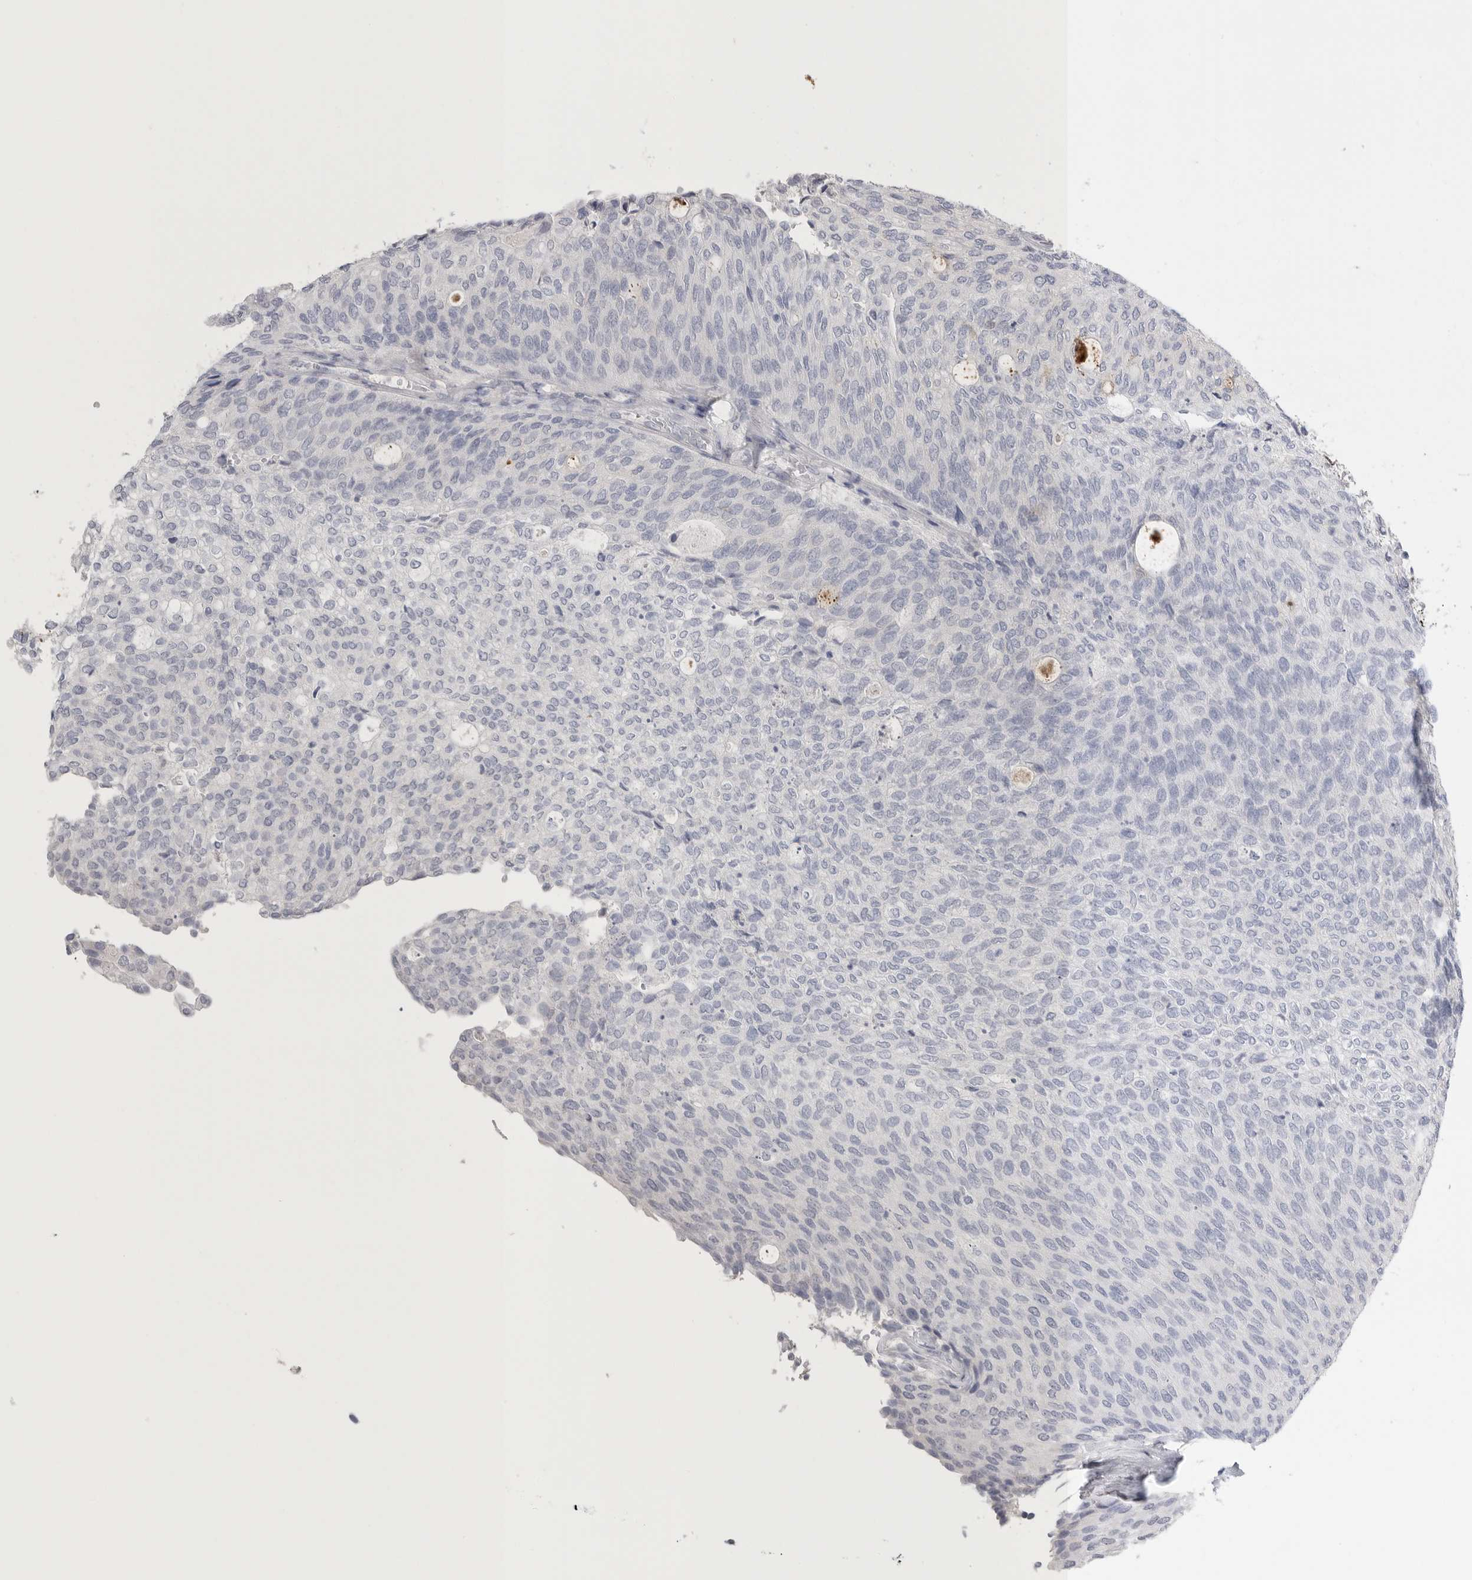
{"staining": {"intensity": "negative", "quantity": "none", "location": "none"}, "tissue": "urothelial cancer", "cell_type": "Tumor cells", "image_type": "cancer", "snomed": [{"axis": "morphology", "description": "Urothelial carcinoma, Low grade"}, {"axis": "topography", "description": "Urinary bladder"}], "caption": "The image demonstrates no staining of tumor cells in urothelial cancer.", "gene": "TIMP1", "patient": {"sex": "female", "age": 79}}